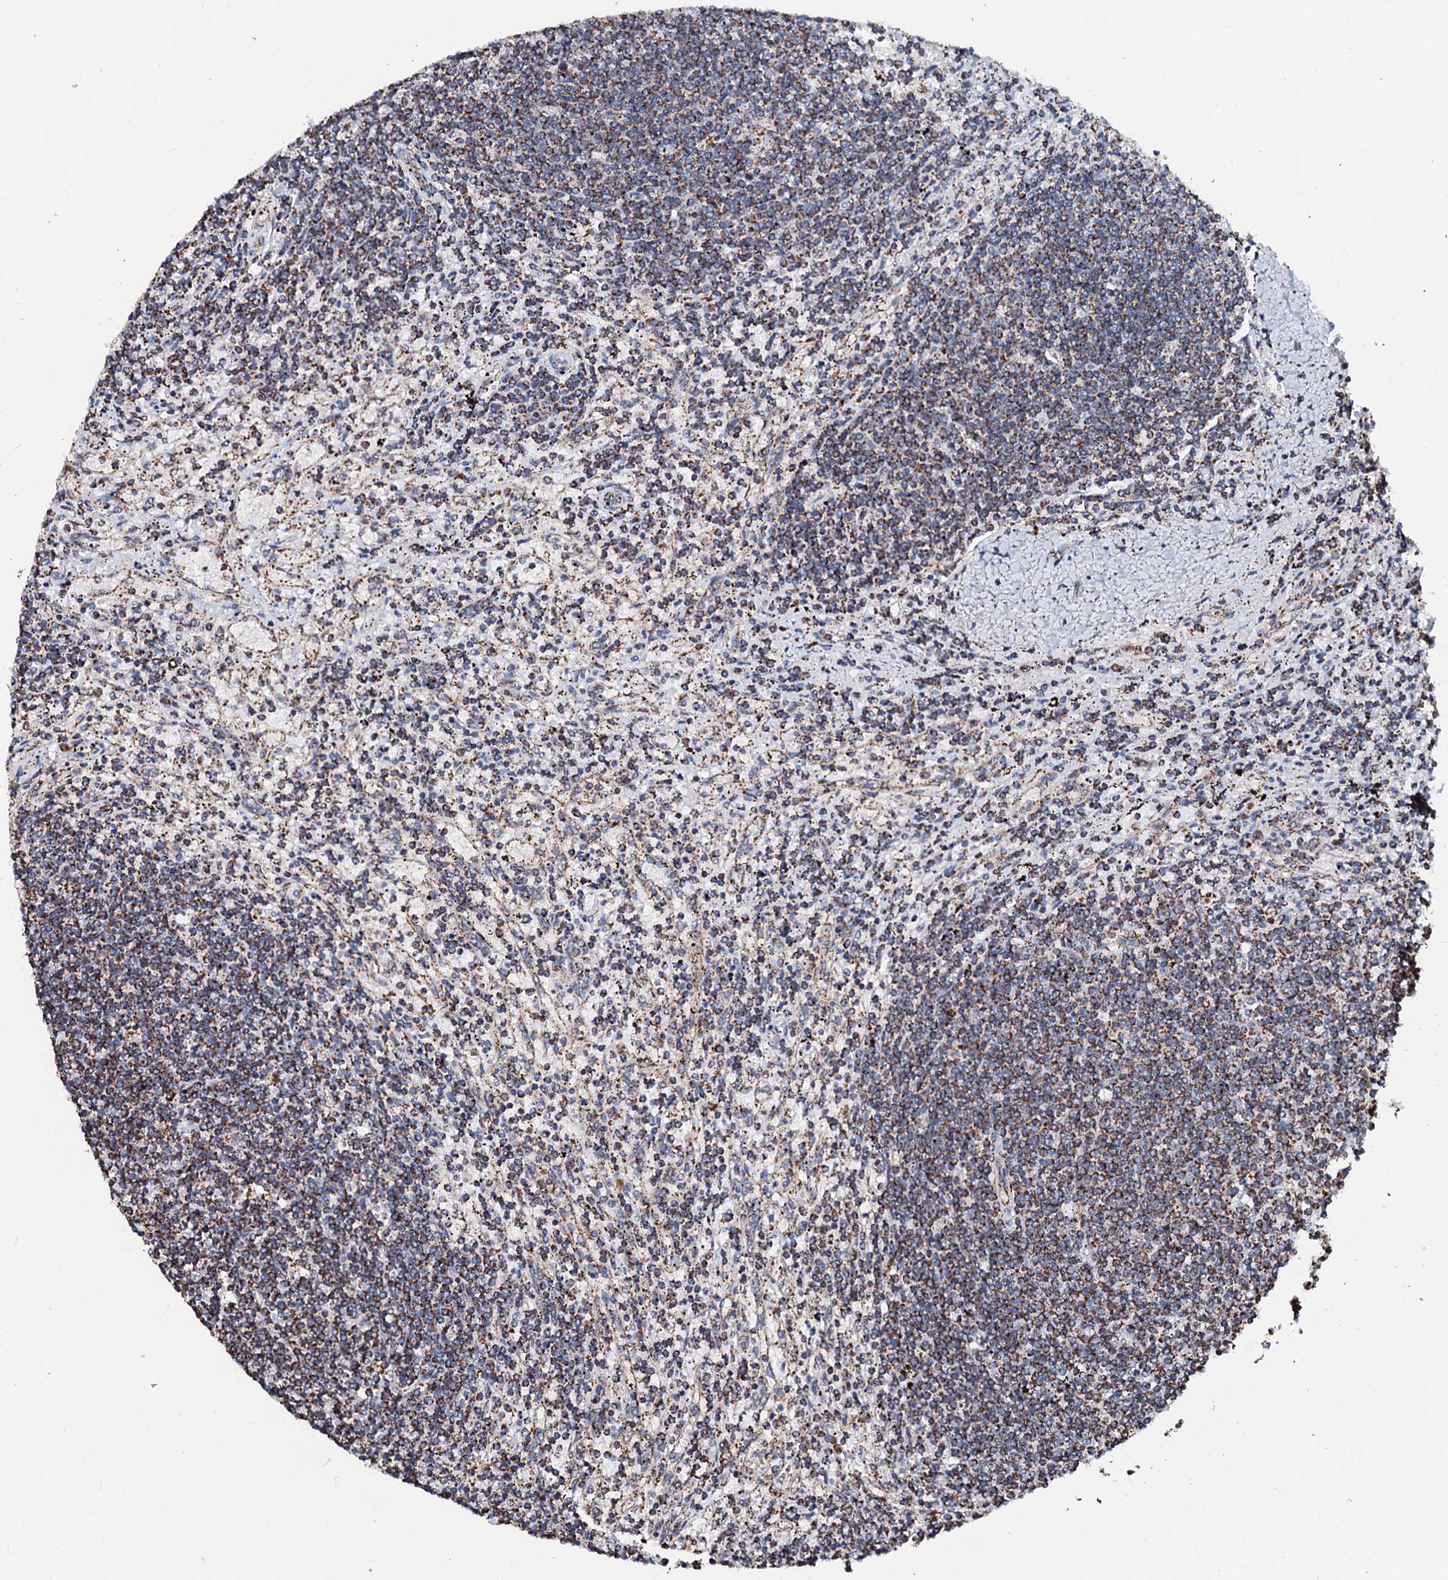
{"staining": {"intensity": "moderate", "quantity": ">75%", "location": "cytoplasmic/membranous"}, "tissue": "lymphoma", "cell_type": "Tumor cells", "image_type": "cancer", "snomed": [{"axis": "morphology", "description": "Malignant lymphoma, non-Hodgkin's type, Low grade"}, {"axis": "topography", "description": "Spleen"}], "caption": "Human lymphoma stained with a protein marker reveals moderate staining in tumor cells.", "gene": "SECISBP2L", "patient": {"sex": "male", "age": 76}}